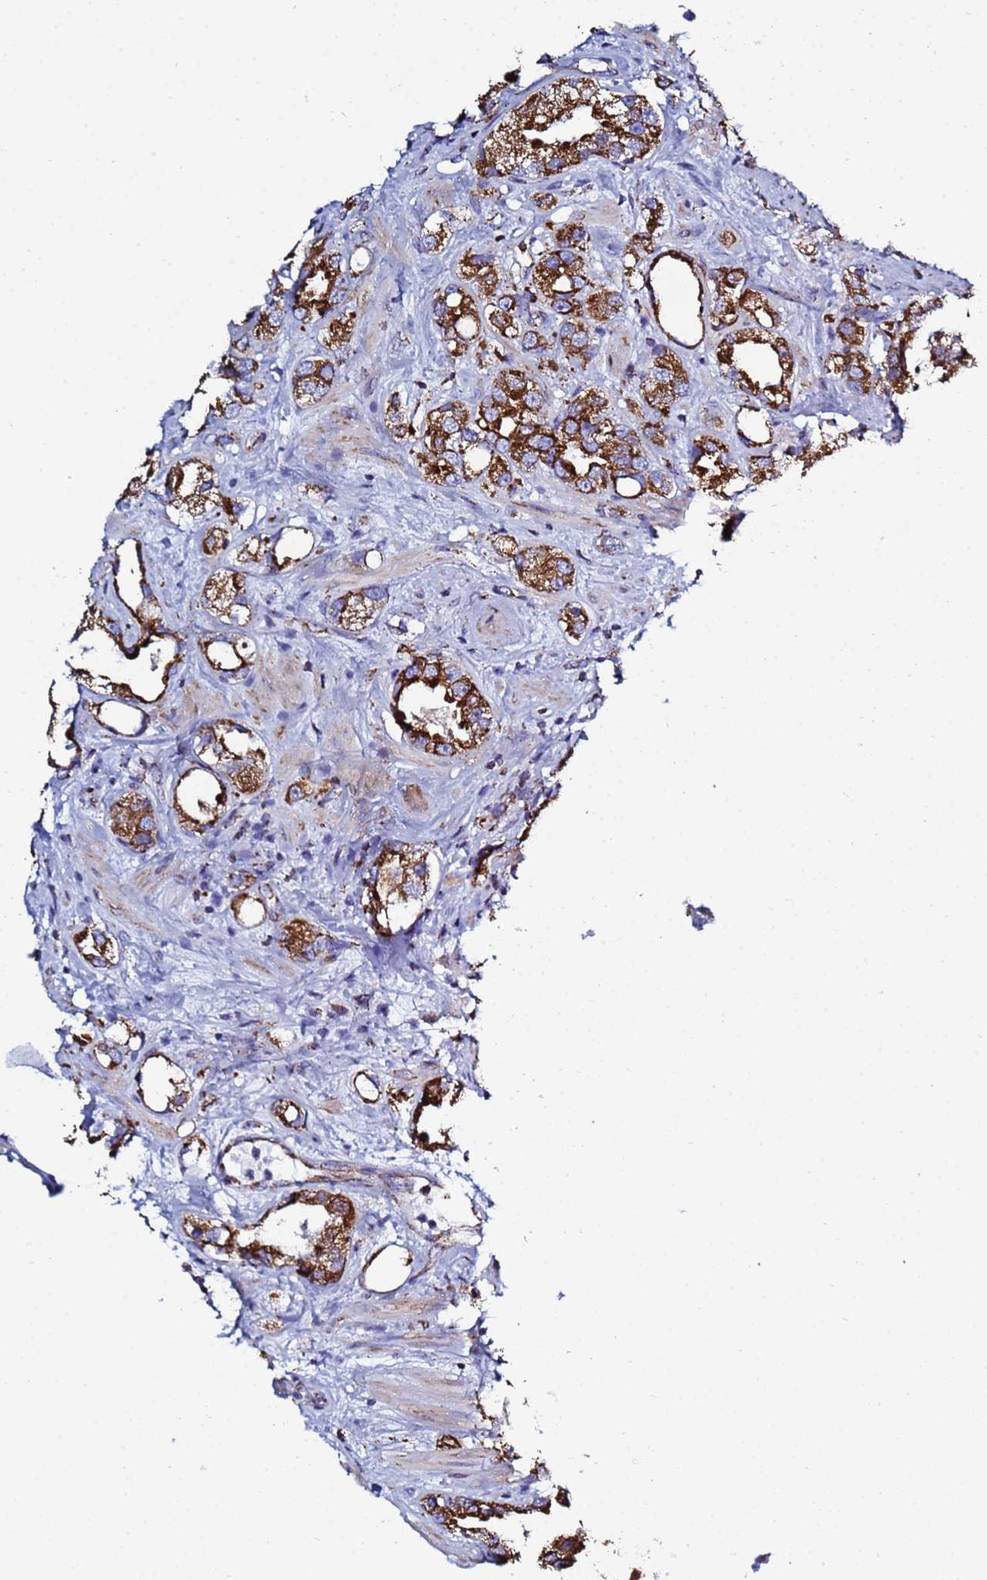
{"staining": {"intensity": "strong", "quantity": ">75%", "location": "cytoplasmic/membranous"}, "tissue": "prostate cancer", "cell_type": "Tumor cells", "image_type": "cancer", "snomed": [{"axis": "morphology", "description": "Adenocarcinoma, NOS"}, {"axis": "topography", "description": "Prostate"}], "caption": "A brown stain highlights strong cytoplasmic/membranous staining of a protein in adenocarcinoma (prostate) tumor cells. (DAB (3,3'-diaminobenzidine) IHC, brown staining for protein, blue staining for nuclei).", "gene": "COQ4", "patient": {"sex": "male", "age": 79}}